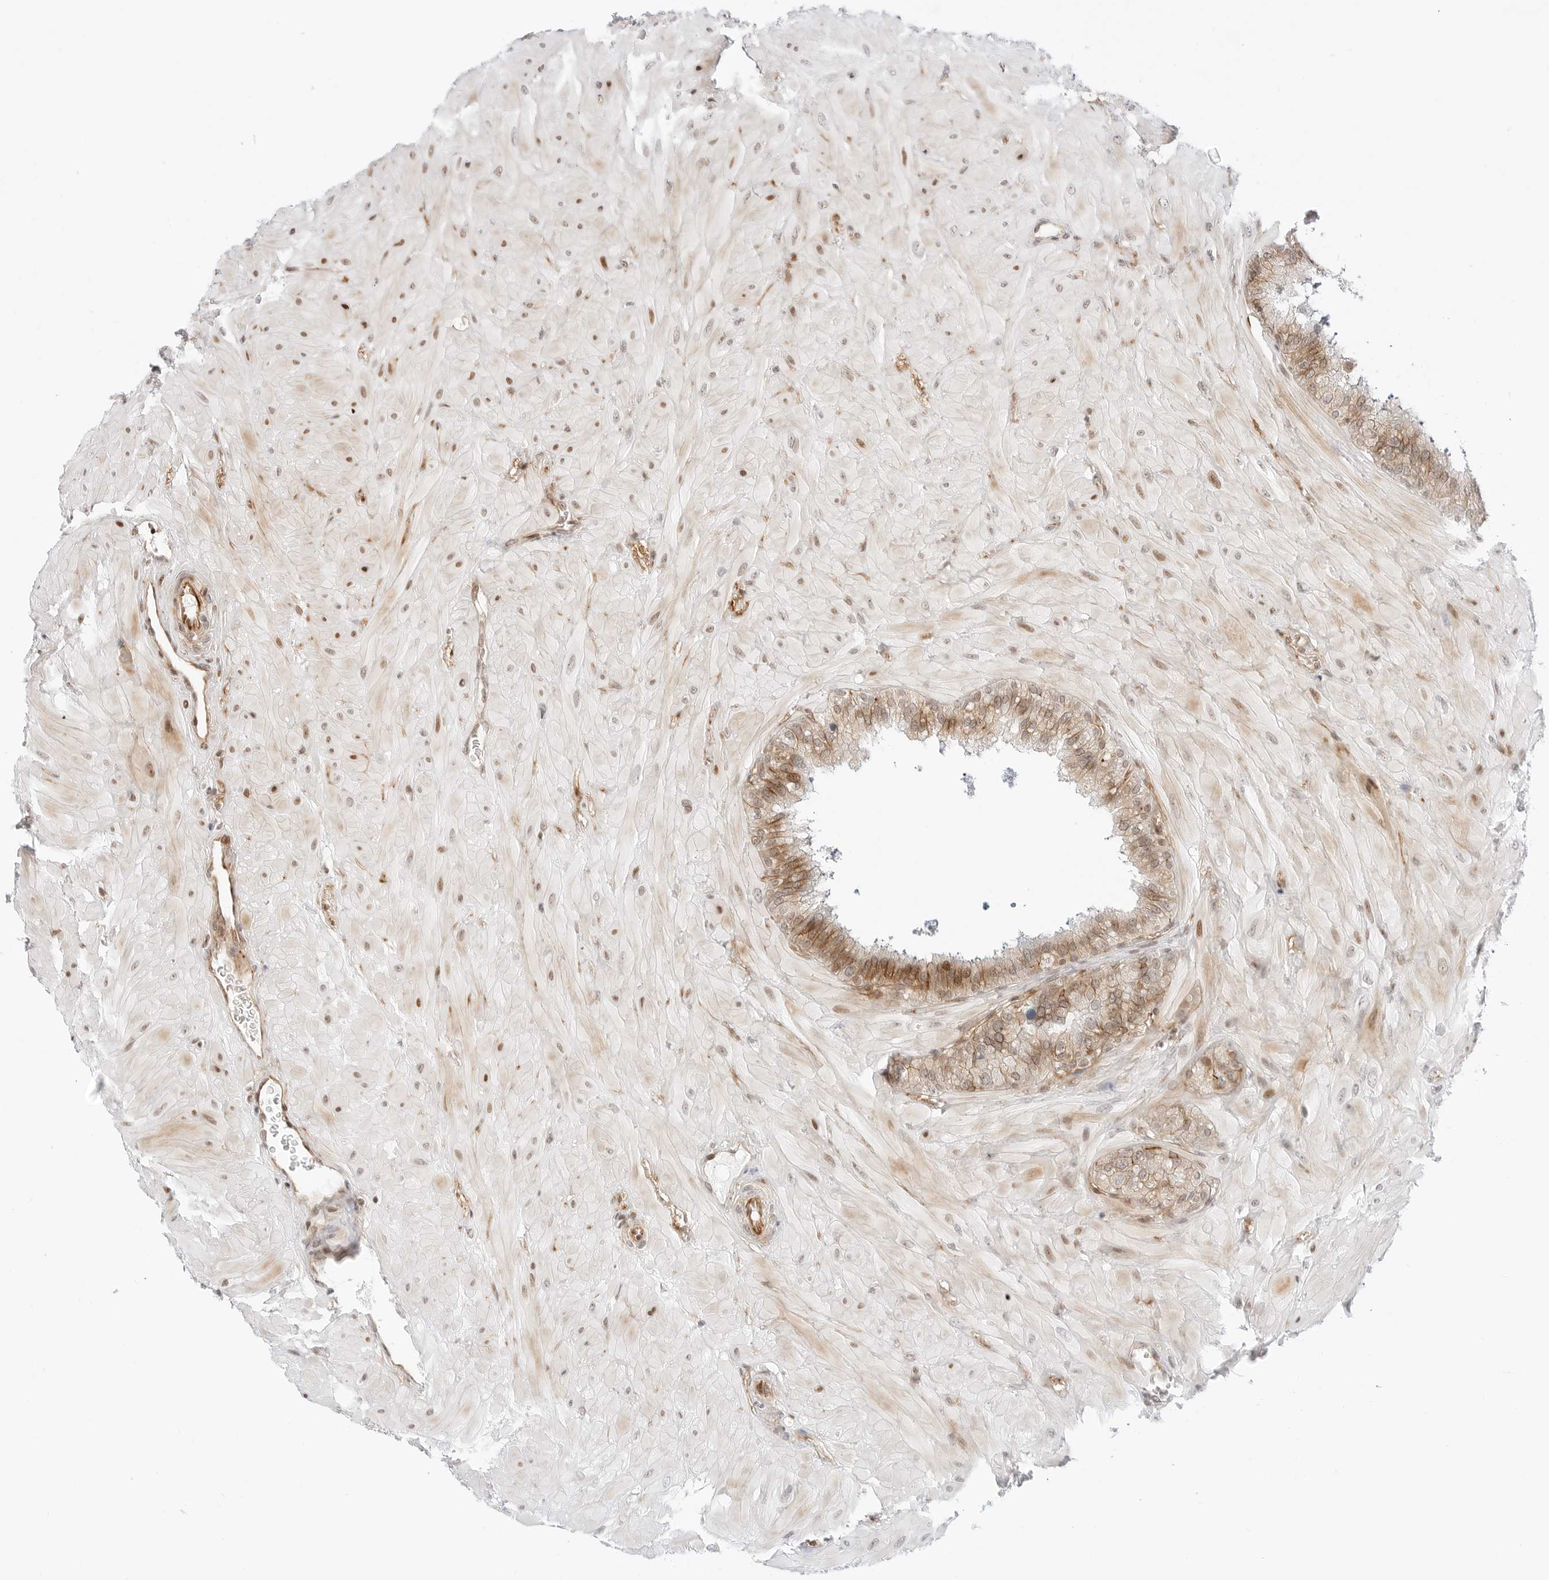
{"staining": {"intensity": "weak", "quantity": "25%-75%", "location": "cytoplasmic/membranous,nuclear"}, "tissue": "seminal vesicle", "cell_type": "Glandular cells", "image_type": "normal", "snomed": [{"axis": "morphology", "description": "Normal tissue, NOS"}, {"axis": "topography", "description": "Prostate"}, {"axis": "topography", "description": "Seminal veicle"}], "caption": "This photomicrograph reveals IHC staining of benign human seminal vesicle, with low weak cytoplasmic/membranous,nuclear expression in about 25%-75% of glandular cells.", "gene": "ZNF613", "patient": {"sex": "male", "age": 51}}